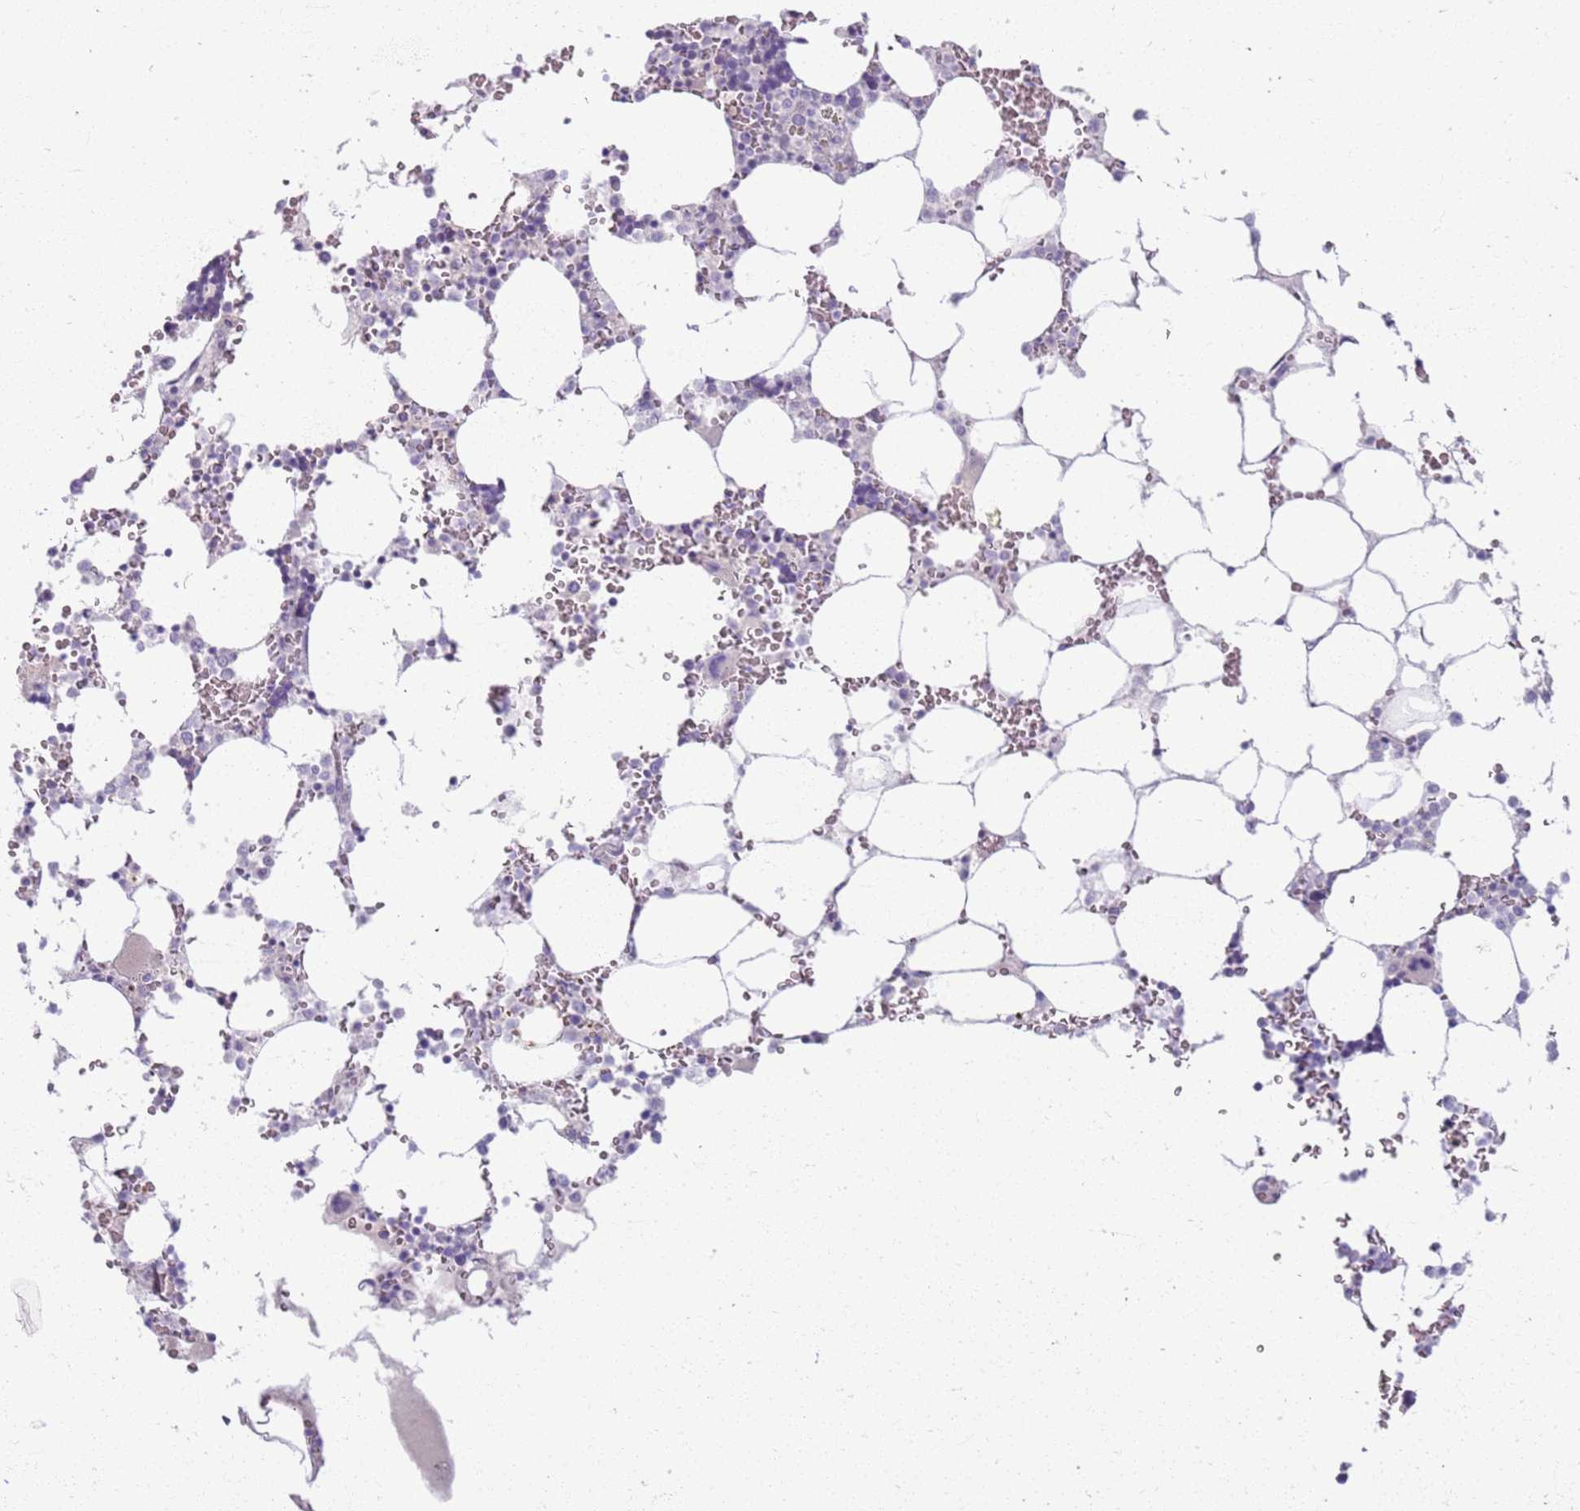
{"staining": {"intensity": "negative", "quantity": "none", "location": "none"}, "tissue": "bone marrow", "cell_type": "Hematopoietic cells", "image_type": "normal", "snomed": [{"axis": "morphology", "description": "Normal tissue, NOS"}, {"axis": "topography", "description": "Bone marrow"}], "caption": "IHC micrograph of benign bone marrow: human bone marrow stained with DAB (3,3'-diaminobenzidine) shows no significant protein positivity in hematopoietic cells. (IHC, brightfield microscopy, high magnification).", "gene": "CSRP3", "patient": {"sex": "male", "age": 64}}